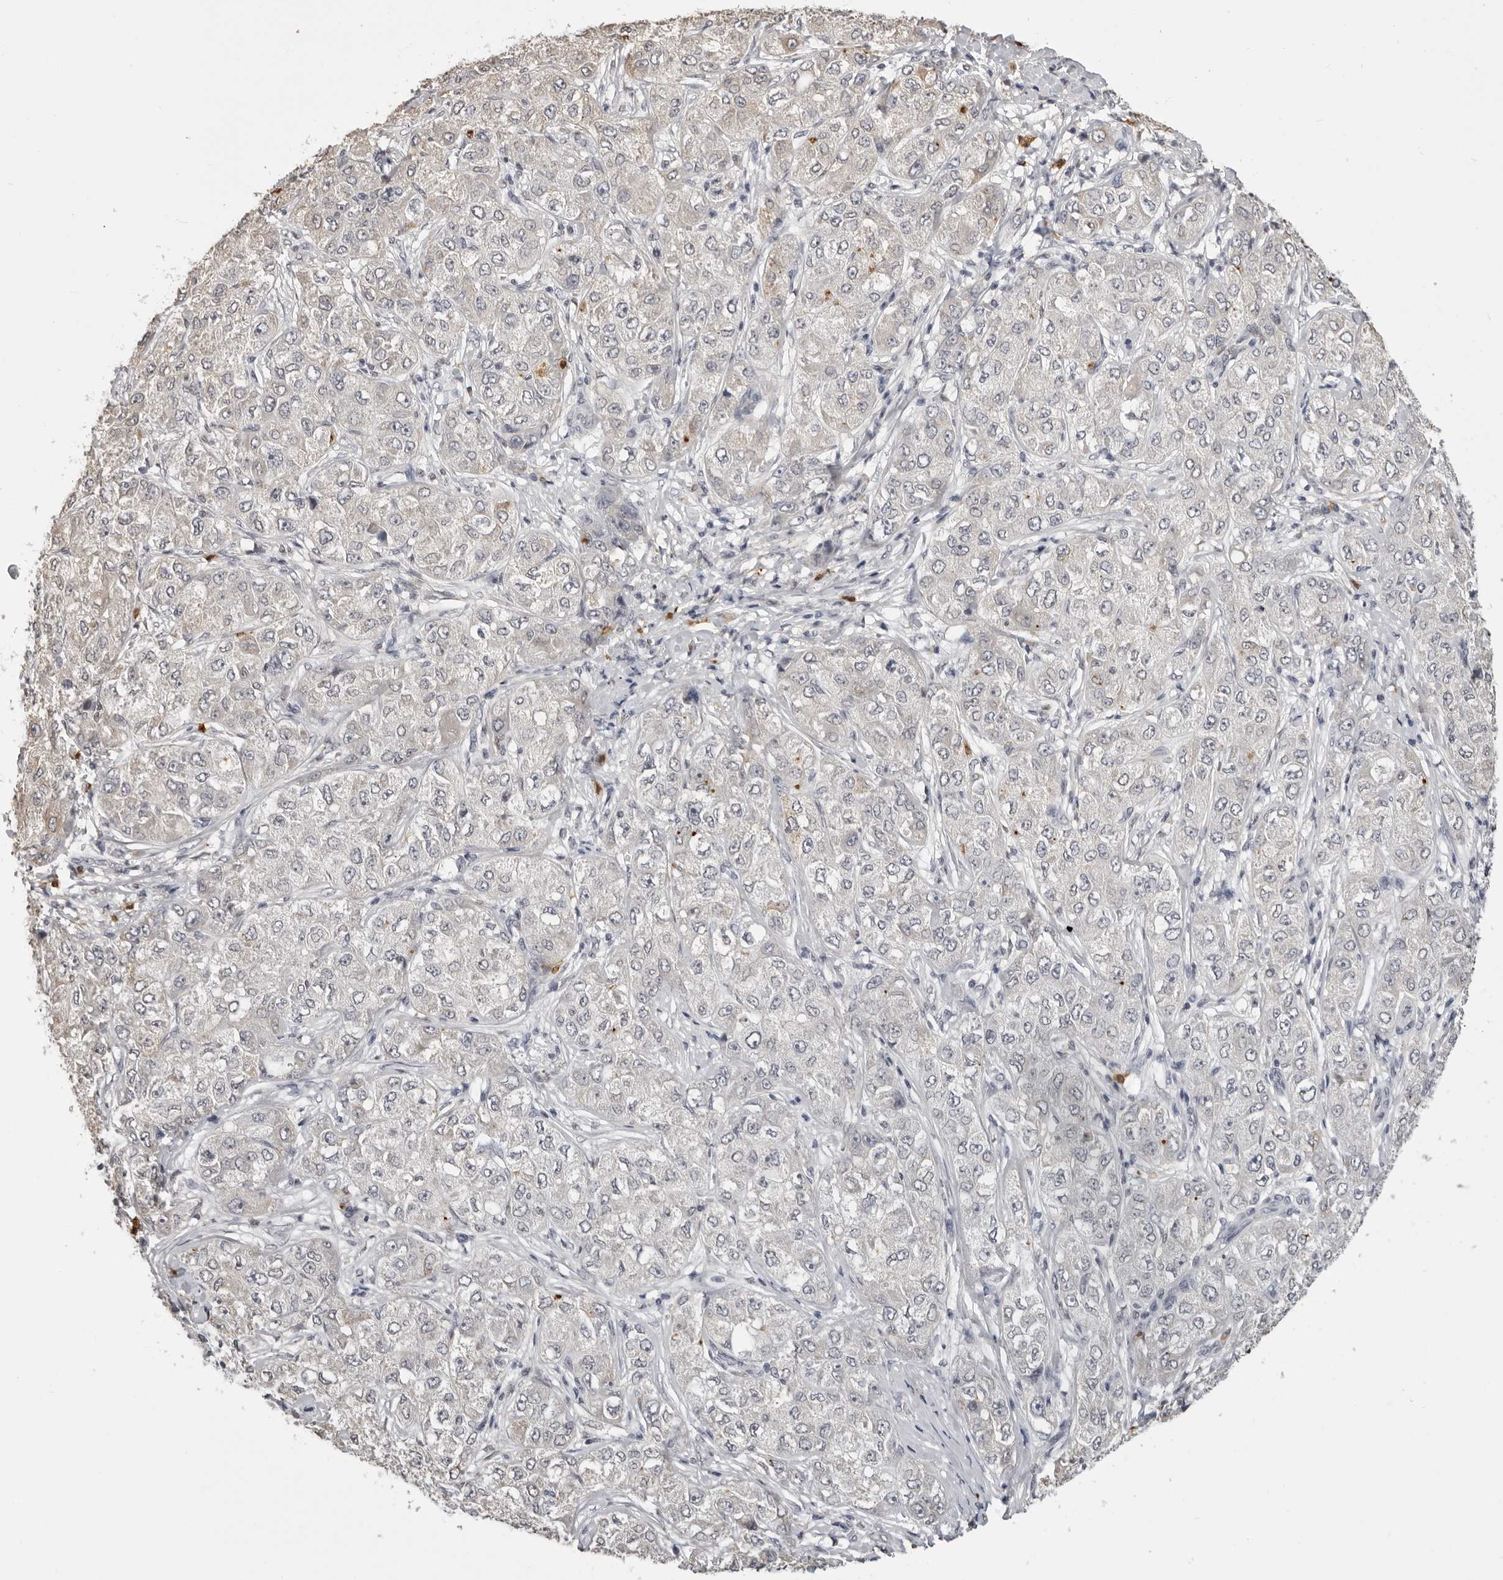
{"staining": {"intensity": "moderate", "quantity": "25%-75%", "location": "cytoplasmic/membranous"}, "tissue": "liver cancer", "cell_type": "Tumor cells", "image_type": "cancer", "snomed": [{"axis": "morphology", "description": "Carcinoma, Hepatocellular, NOS"}, {"axis": "topography", "description": "Liver"}], "caption": "Protein positivity by immunohistochemistry (IHC) shows moderate cytoplasmic/membranous positivity in approximately 25%-75% of tumor cells in liver cancer (hepatocellular carcinoma).", "gene": "IL31", "patient": {"sex": "male", "age": 80}}